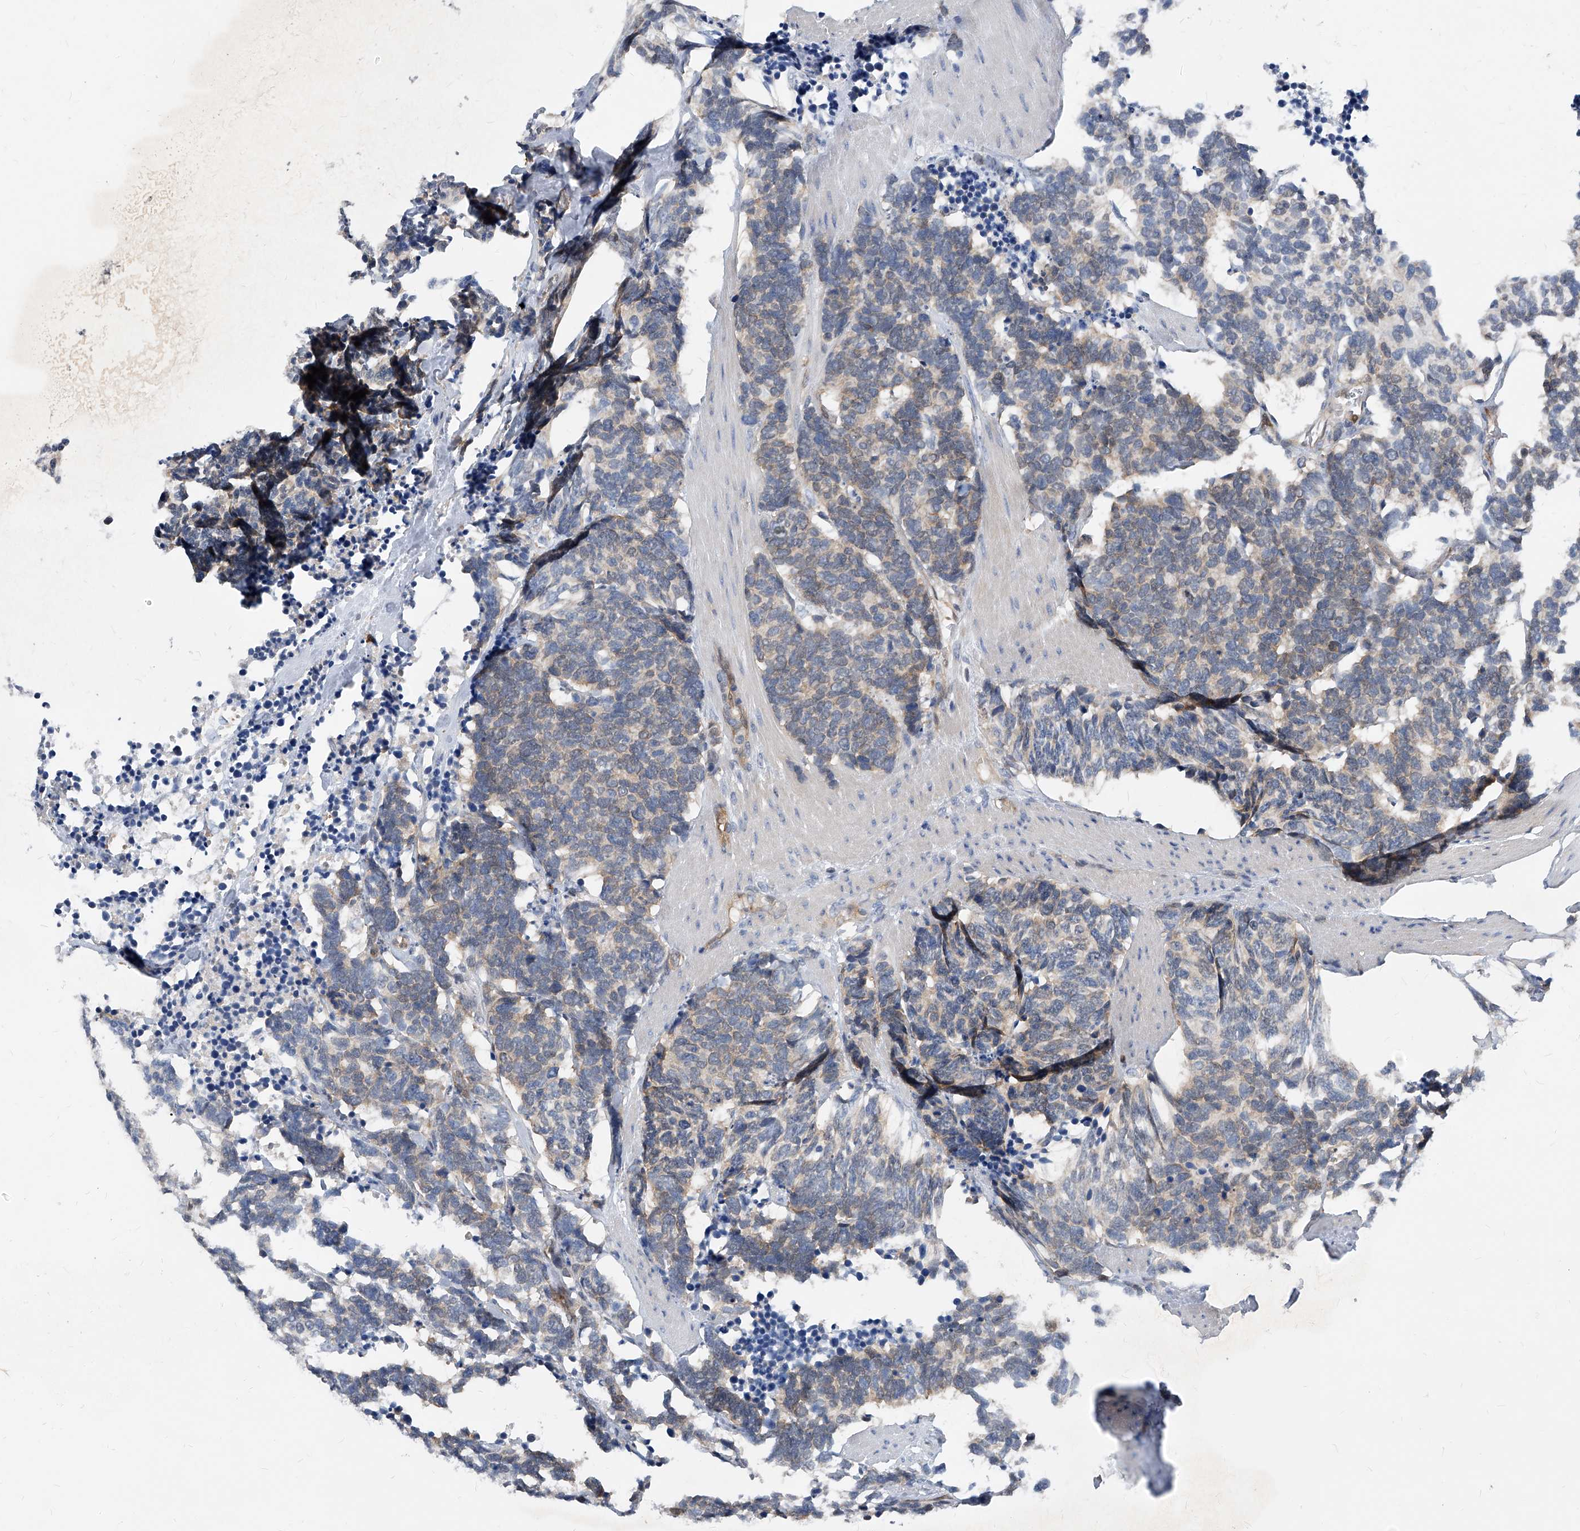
{"staining": {"intensity": "weak", "quantity": ">75%", "location": "cytoplasmic/membranous"}, "tissue": "carcinoid", "cell_type": "Tumor cells", "image_type": "cancer", "snomed": [{"axis": "morphology", "description": "Carcinoma, NOS"}, {"axis": "morphology", "description": "Carcinoid, malignant, NOS"}, {"axis": "topography", "description": "Urinary bladder"}], "caption": "A micrograph showing weak cytoplasmic/membranous positivity in approximately >75% of tumor cells in carcinoma, as visualized by brown immunohistochemical staining.", "gene": "MAP2K6", "patient": {"sex": "male", "age": 57}}